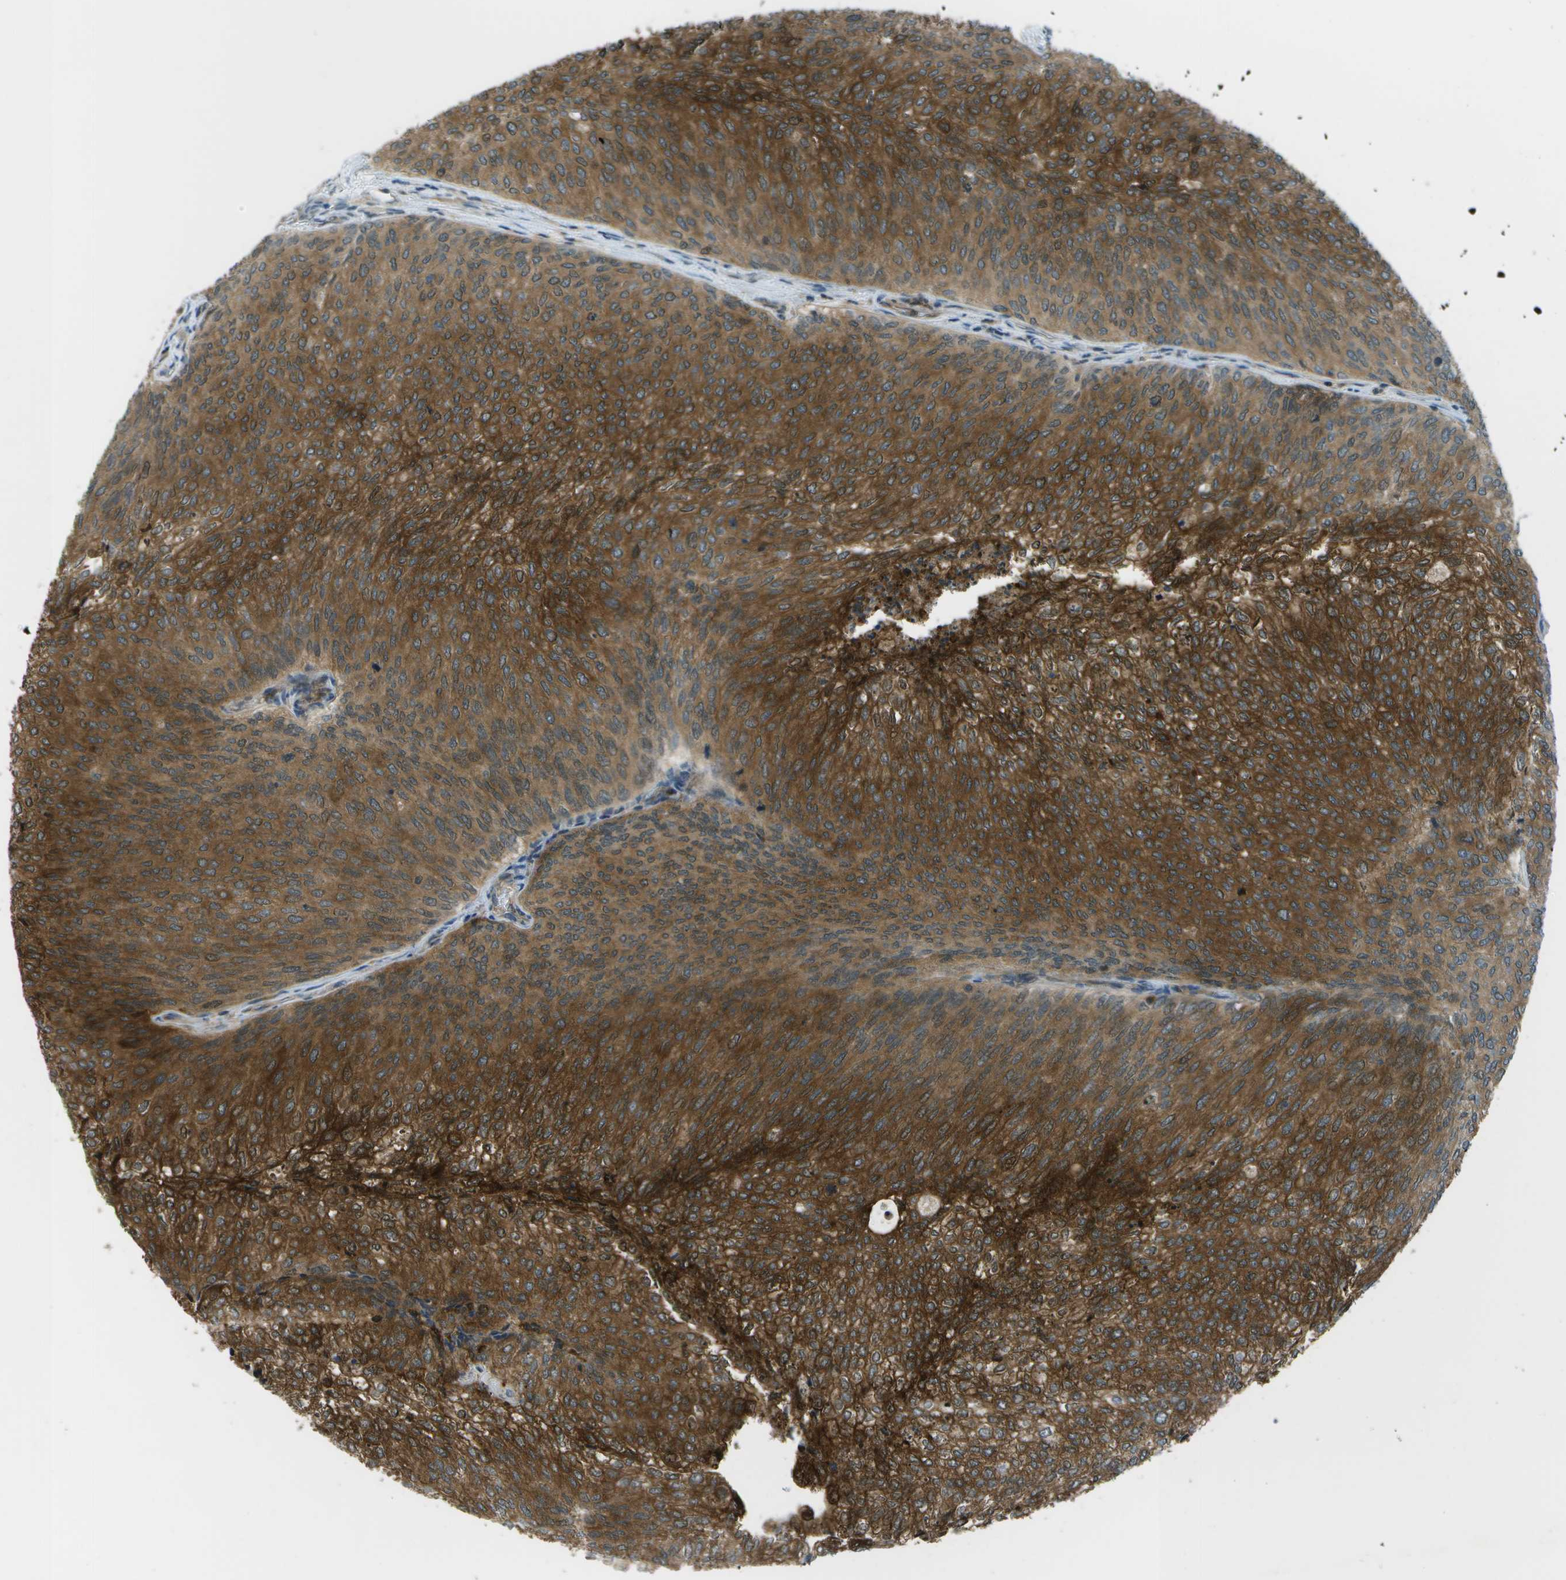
{"staining": {"intensity": "strong", "quantity": ">75%", "location": "cytoplasmic/membranous"}, "tissue": "urothelial cancer", "cell_type": "Tumor cells", "image_type": "cancer", "snomed": [{"axis": "morphology", "description": "Urothelial carcinoma, Low grade"}, {"axis": "topography", "description": "Urinary bladder"}], "caption": "A photomicrograph showing strong cytoplasmic/membranous expression in approximately >75% of tumor cells in urothelial cancer, as visualized by brown immunohistochemical staining.", "gene": "TMEM19", "patient": {"sex": "female", "age": 79}}